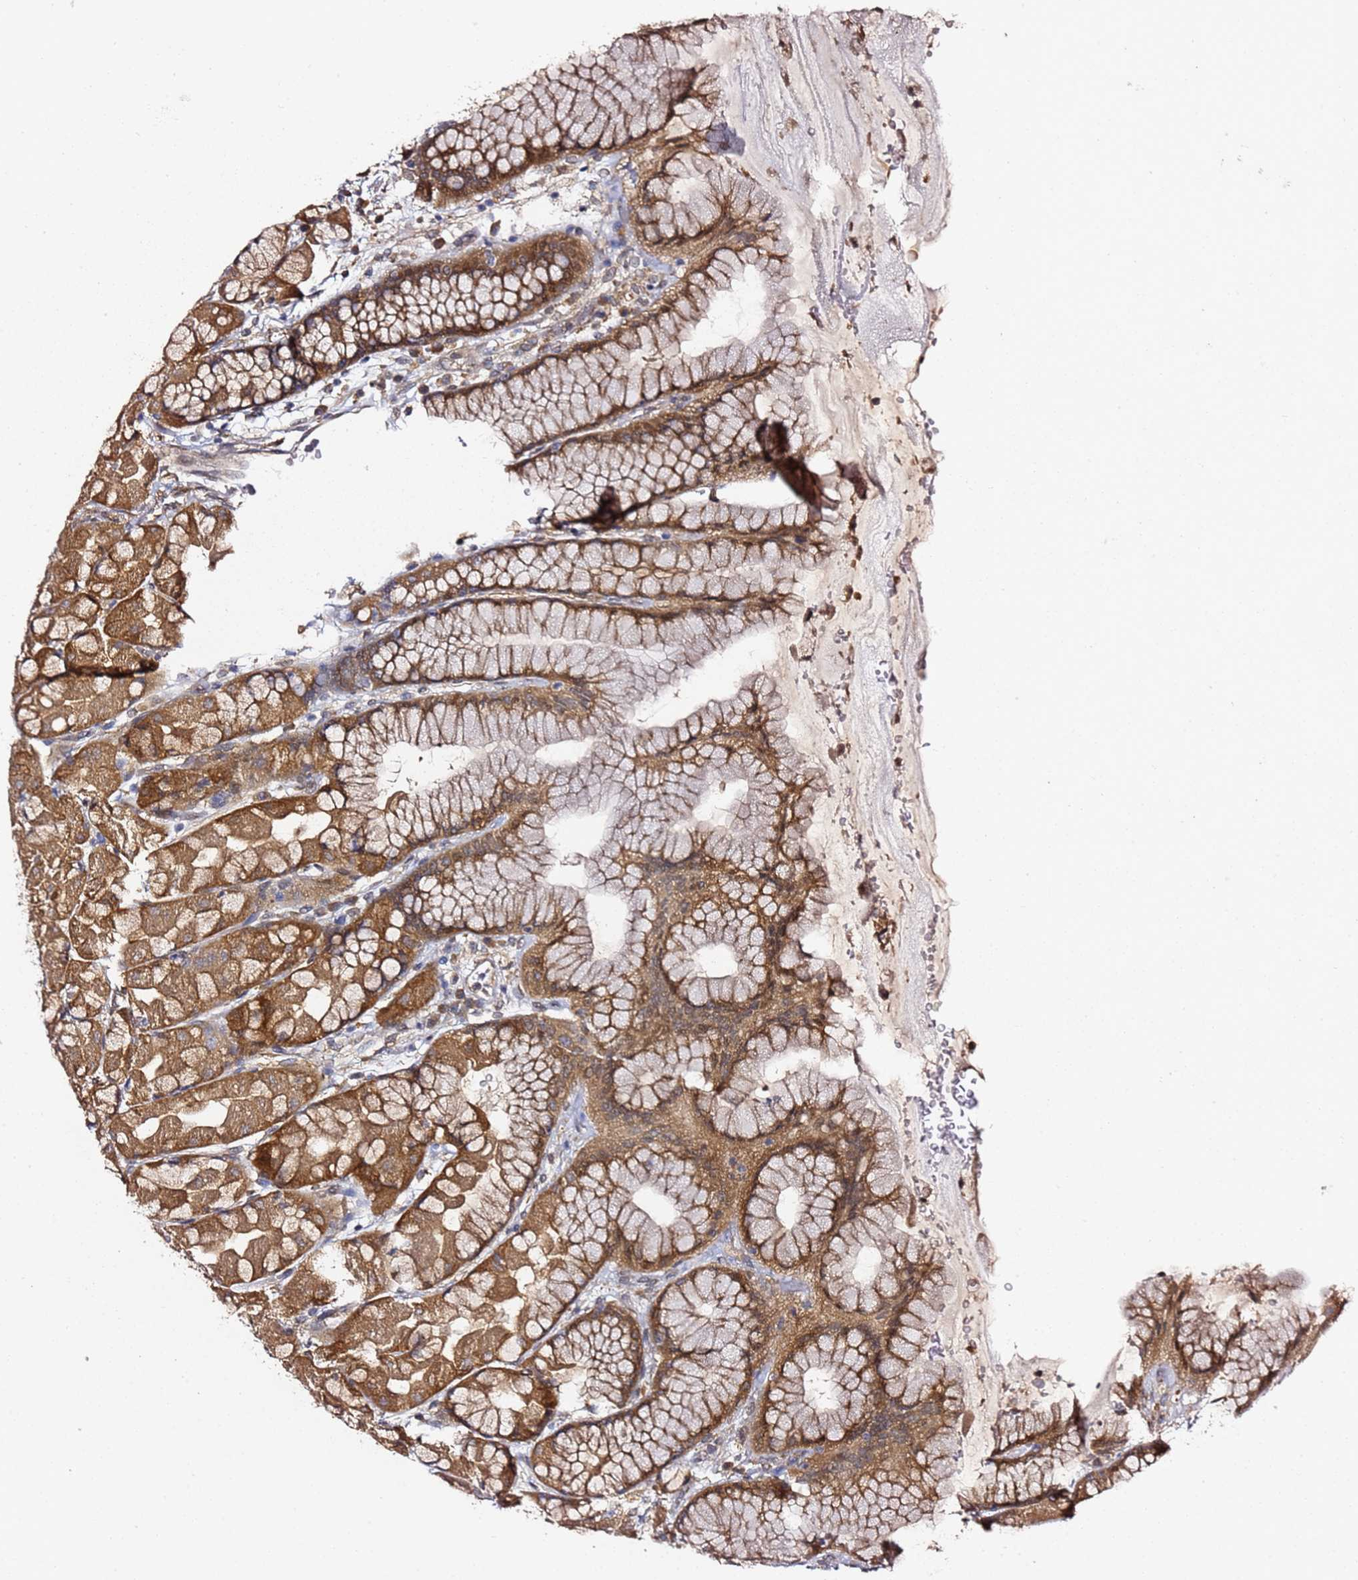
{"staining": {"intensity": "moderate", "quantity": ">75%", "location": "cytoplasmic/membranous"}, "tissue": "stomach", "cell_type": "Glandular cells", "image_type": "normal", "snomed": [{"axis": "morphology", "description": "Normal tissue, NOS"}, {"axis": "topography", "description": "Stomach"}], "caption": "Protein expression analysis of normal human stomach reveals moderate cytoplasmic/membranous expression in about >75% of glandular cells. Immunohistochemistry stains the protein in brown and the nuclei are stained blue.", "gene": "PRKAB2", "patient": {"sex": "male", "age": 57}}